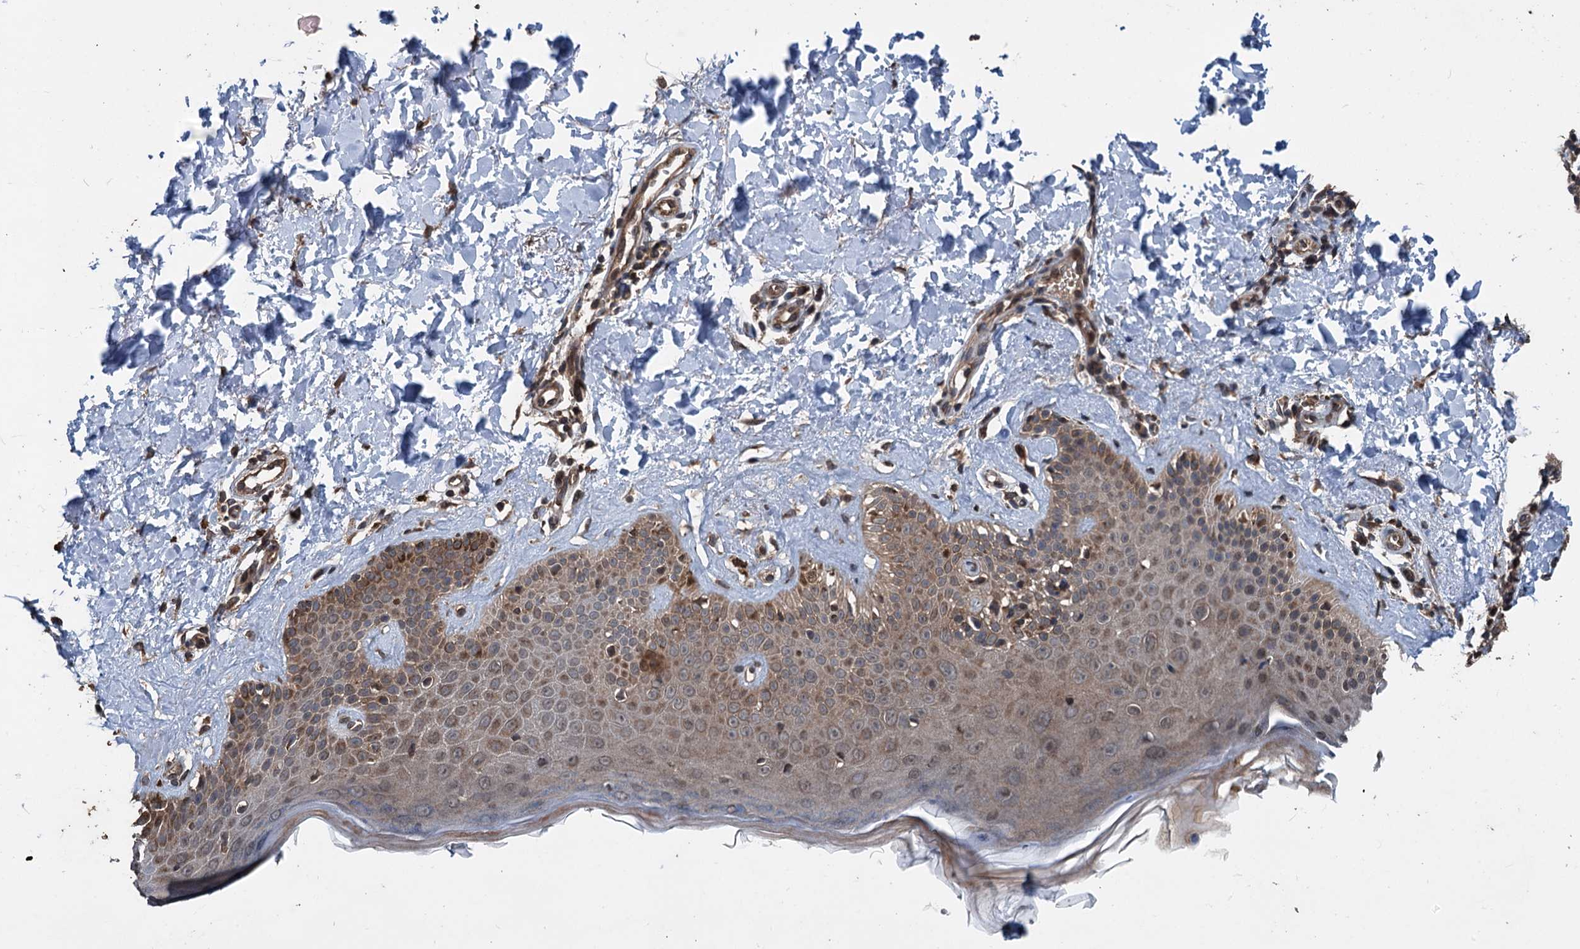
{"staining": {"intensity": "strong", "quantity": ">75%", "location": "cytoplasmic/membranous,nuclear"}, "tissue": "skin", "cell_type": "Fibroblasts", "image_type": "normal", "snomed": [{"axis": "morphology", "description": "Normal tissue, NOS"}, {"axis": "topography", "description": "Skin"}], "caption": "Immunohistochemical staining of normal skin shows high levels of strong cytoplasmic/membranous,nuclear staining in about >75% of fibroblasts.", "gene": "N4BP2L2", "patient": {"sex": "male", "age": 52}}